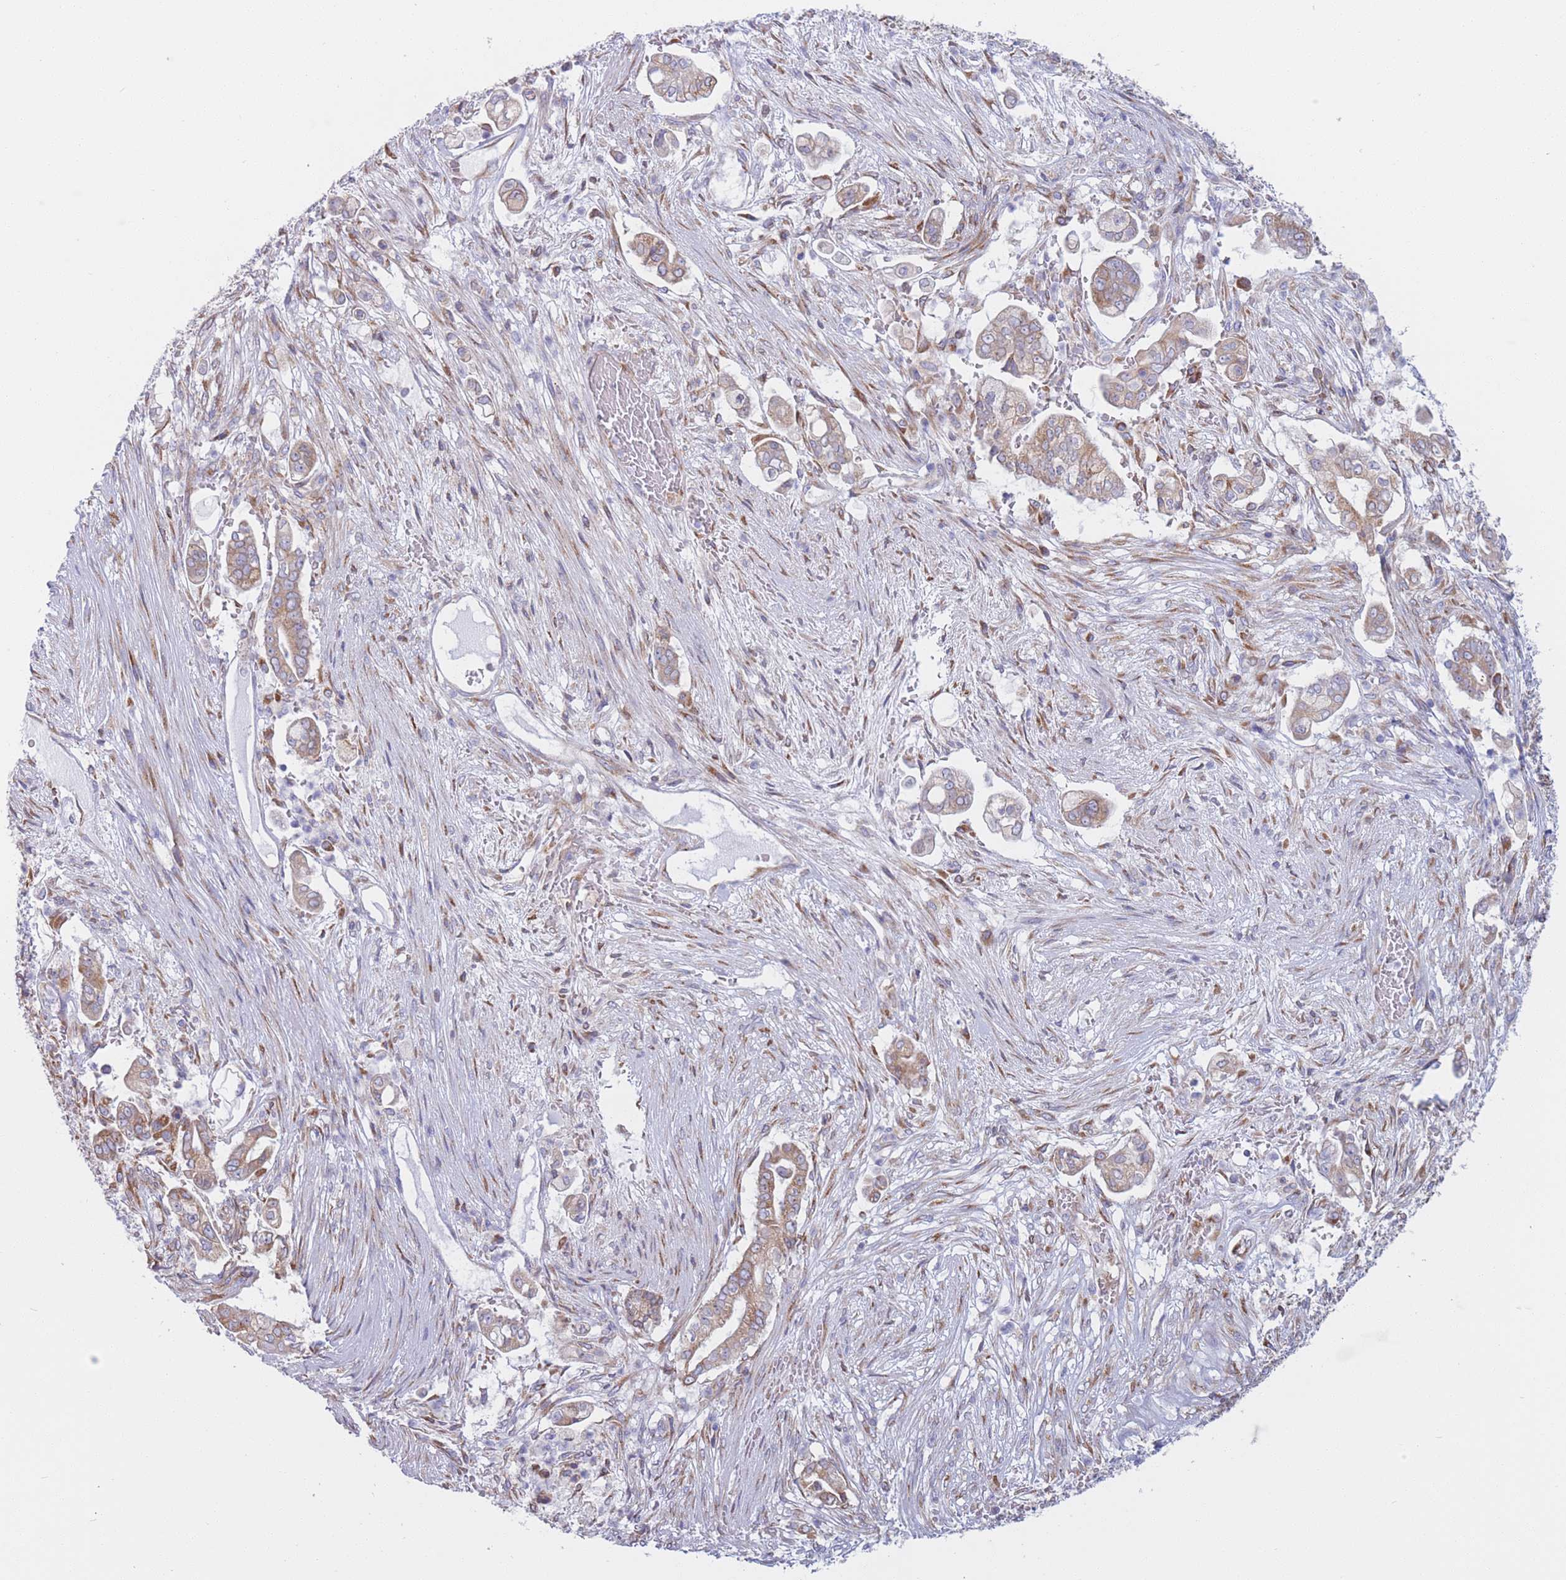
{"staining": {"intensity": "moderate", "quantity": ">75%", "location": "cytoplasmic/membranous"}, "tissue": "pancreatic cancer", "cell_type": "Tumor cells", "image_type": "cancer", "snomed": [{"axis": "morphology", "description": "Adenocarcinoma, NOS"}, {"axis": "topography", "description": "Pancreas"}], "caption": "IHC image of neoplastic tissue: human pancreatic cancer stained using immunohistochemistry (IHC) reveals medium levels of moderate protein expression localized specifically in the cytoplasmic/membranous of tumor cells, appearing as a cytoplasmic/membranous brown color.", "gene": "MRPL30", "patient": {"sex": "female", "age": 69}}